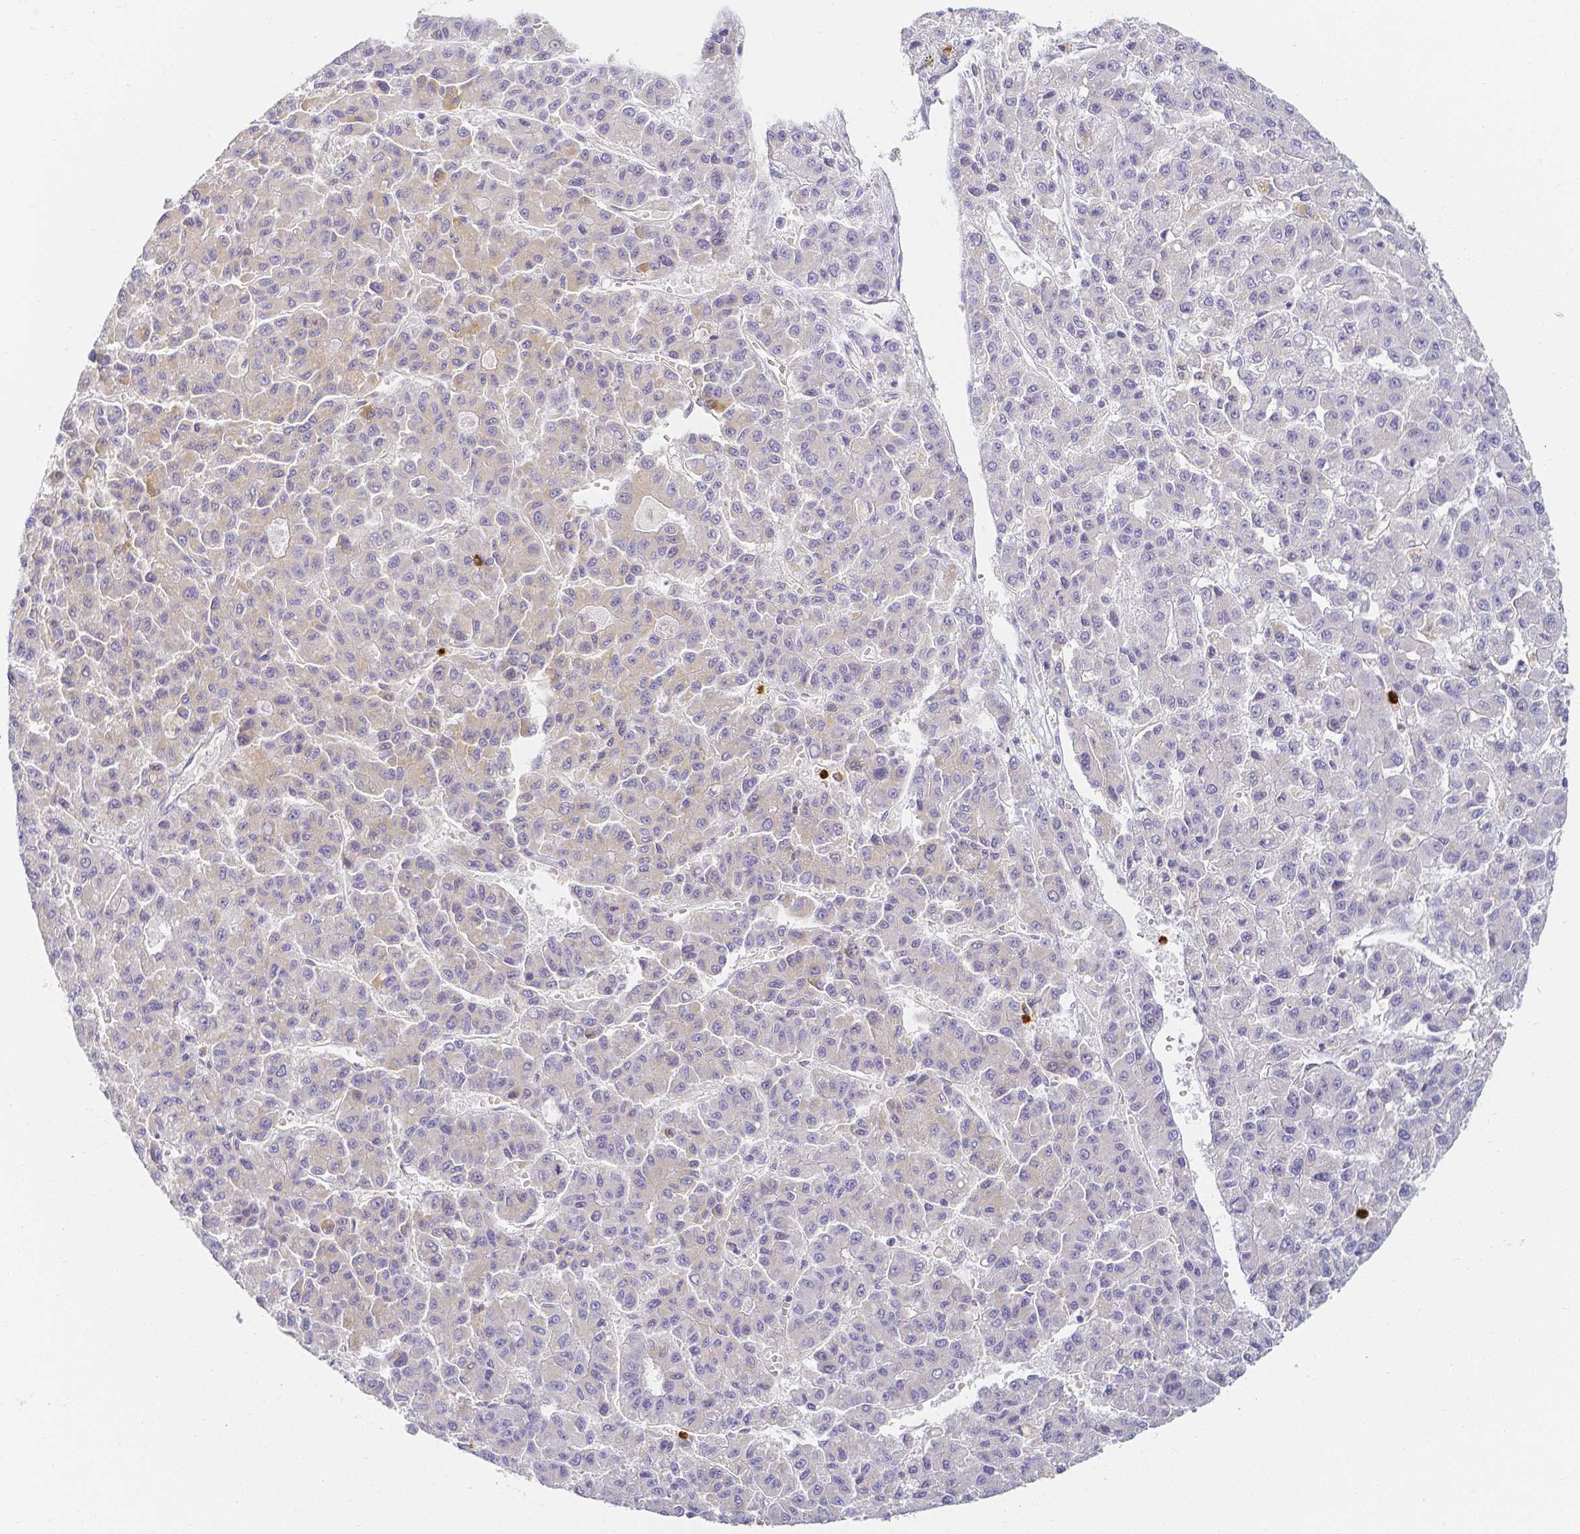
{"staining": {"intensity": "negative", "quantity": "none", "location": "none"}, "tissue": "liver cancer", "cell_type": "Tumor cells", "image_type": "cancer", "snomed": [{"axis": "morphology", "description": "Carcinoma, Hepatocellular, NOS"}, {"axis": "topography", "description": "Liver"}], "caption": "An immunohistochemistry photomicrograph of liver cancer (hepatocellular carcinoma) is shown. There is no staining in tumor cells of liver cancer (hepatocellular carcinoma). The staining was performed using DAB (3,3'-diaminobenzidine) to visualize the protein expression in brown, while the nuclei were stained in blue with hematoxylin (Magnification: 20x).", "gene": "KCNH1", "patient": {"sex": "male", "age": 70}}